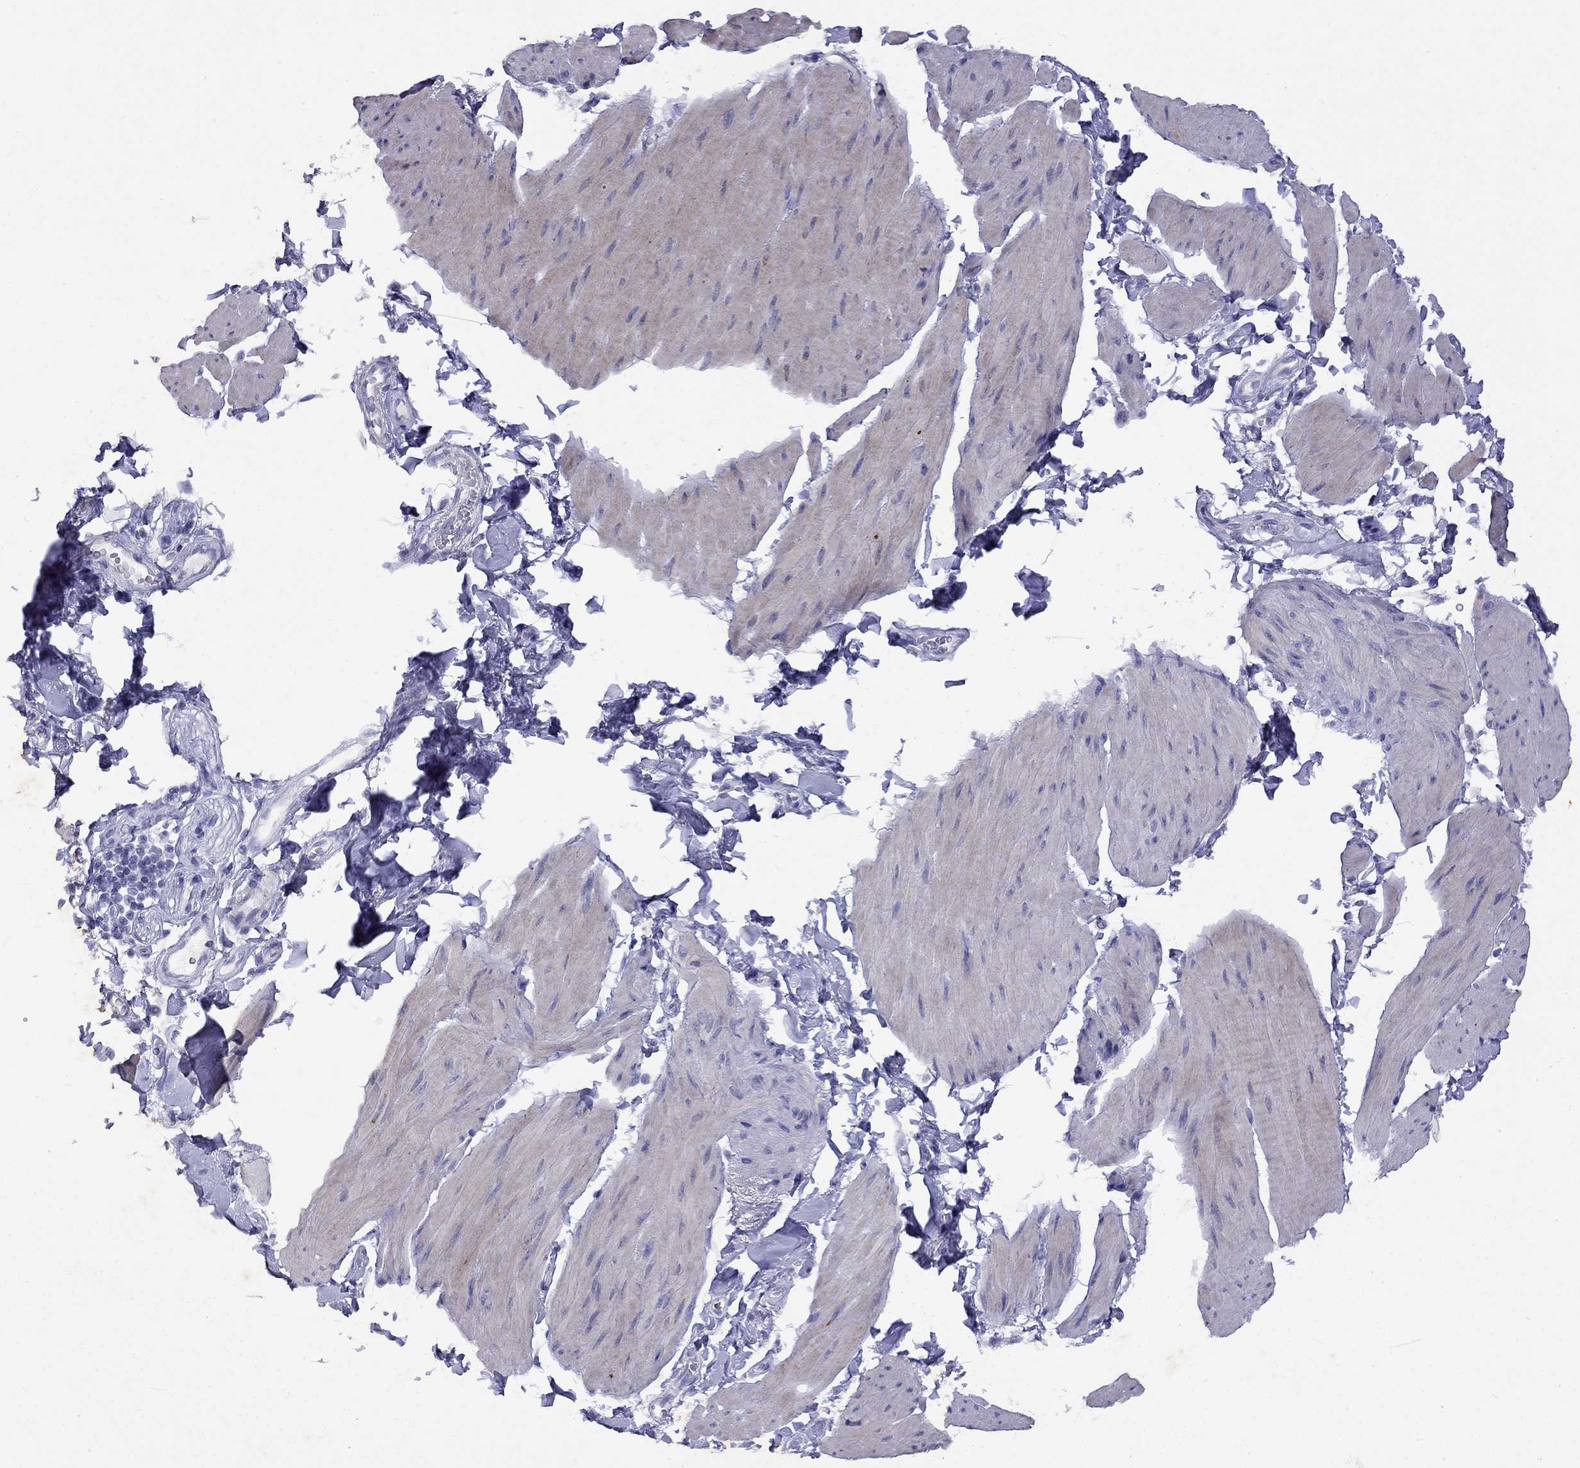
{"staining": {"intensity": "weak", "quantity": "<25%", "location": "cytoplasmic/membranous"}, "tissue": "smooth muscle", "cell_type": "Smooth muscle cells", "image_type": "normal", "snomed": [{"axis": "morphology", "description": "Normal tissue, NOS"}, {"axis": "topography", "description": "Adipose tissue"}, {"axis": "topography", "description": "Smooth muscle"}, {"axis": "topography", "description": "Peripheral nerve tissue"}], "caption": "The histopathology image shows no staining of smooth muscle cells in unremarkable smooth muscle.", "gene": "GNAT3", "patient": {"sex": "male", "age": 83}}